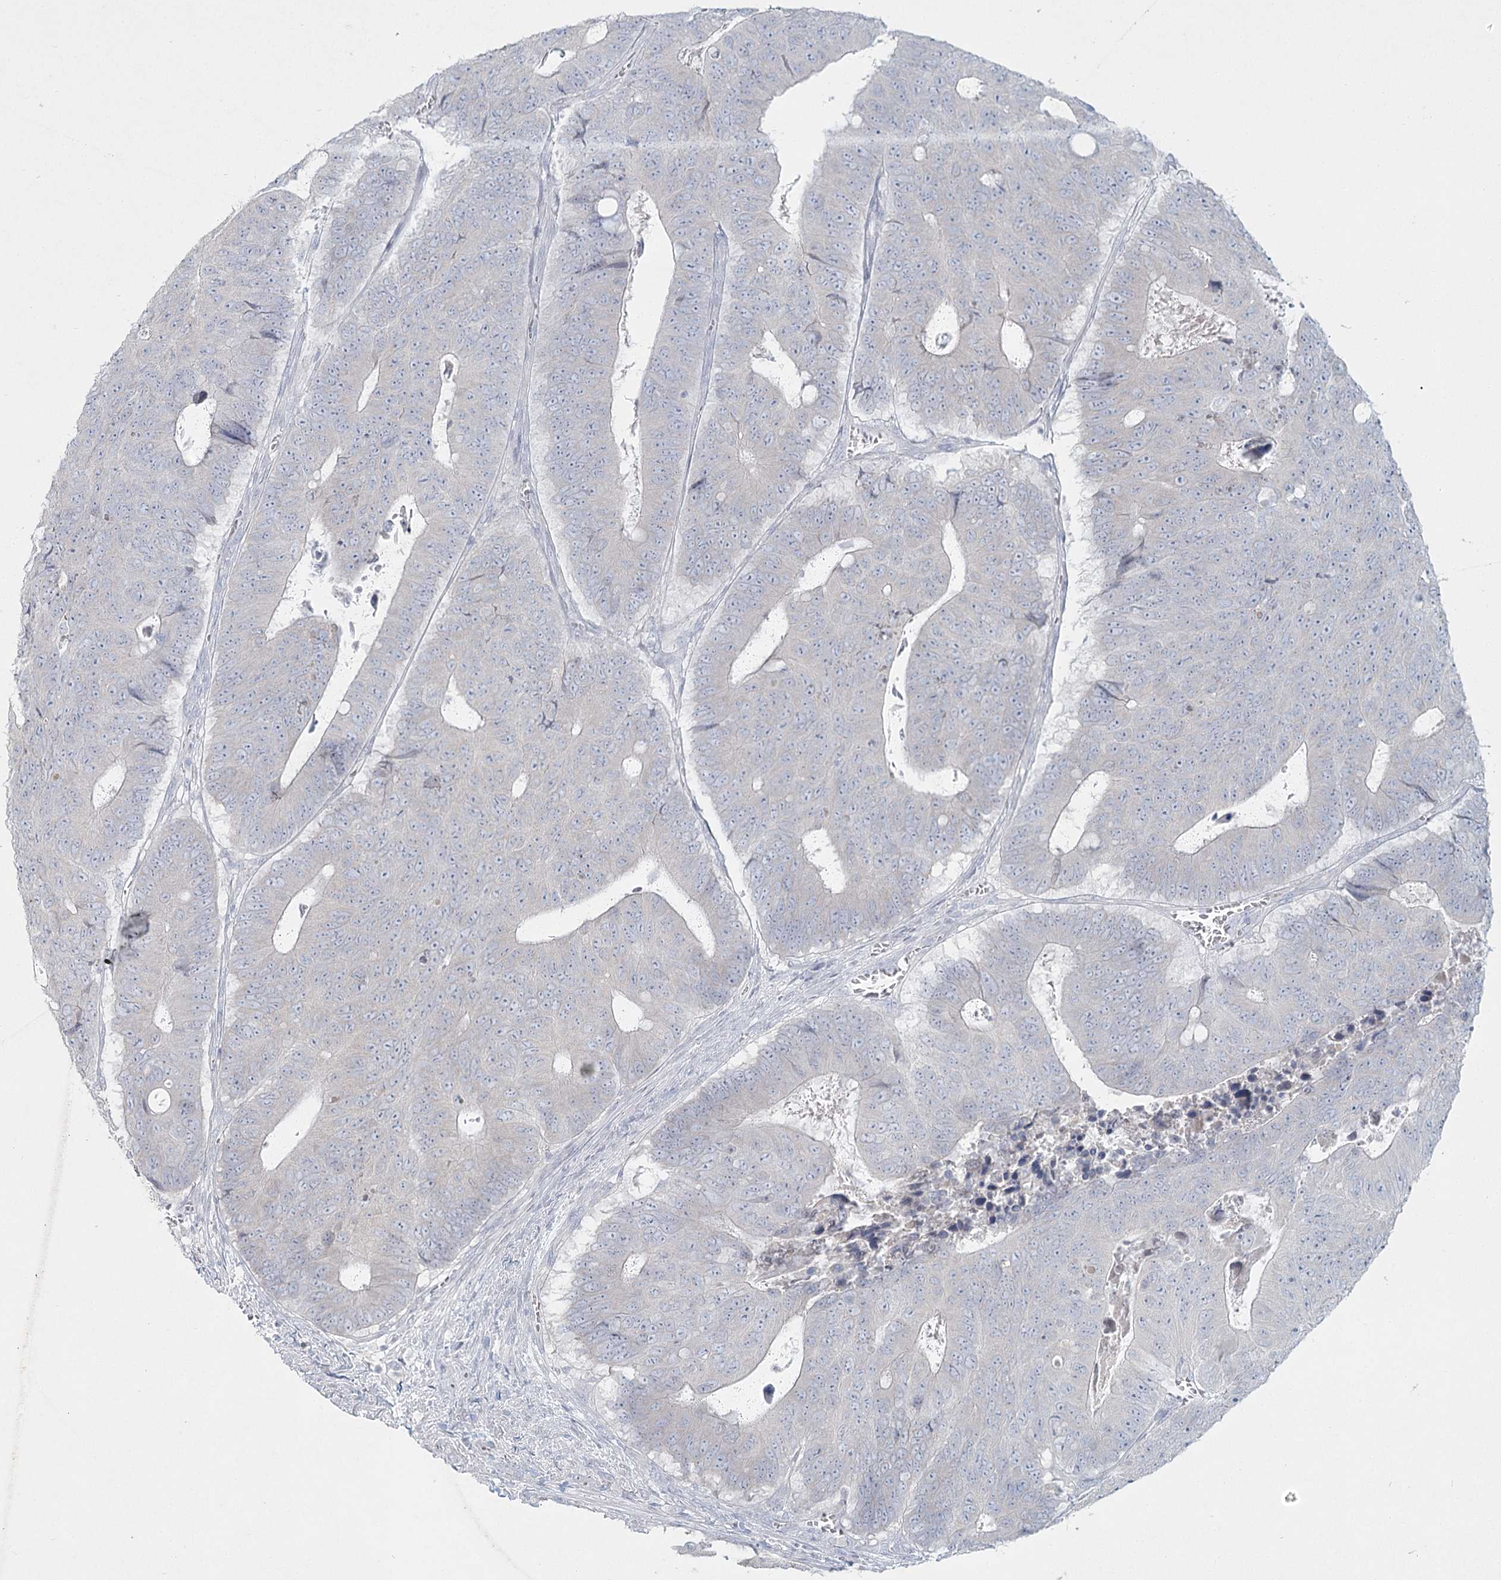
{"staining": {"intensity": "negative", "quantity": "none", "location": "none"}, "tissue": "colorectal cancer", "cell_type": "Tumor cells", "image_type": "cancer", "snomed": [{"axis": "morphology", "description": "Adenocarcinoma, NOS"}, {"axis": "topography", "description": "Colon"}], "caption": "High power microscopy image of an immunohistochemistry (IHC) histopathology image of colorectal cancer (adenocarcinoma), revealing no significant staining in tumor cells.", "gene": "LRP2BP", "patient": {"sex": "male", "age": 87}}